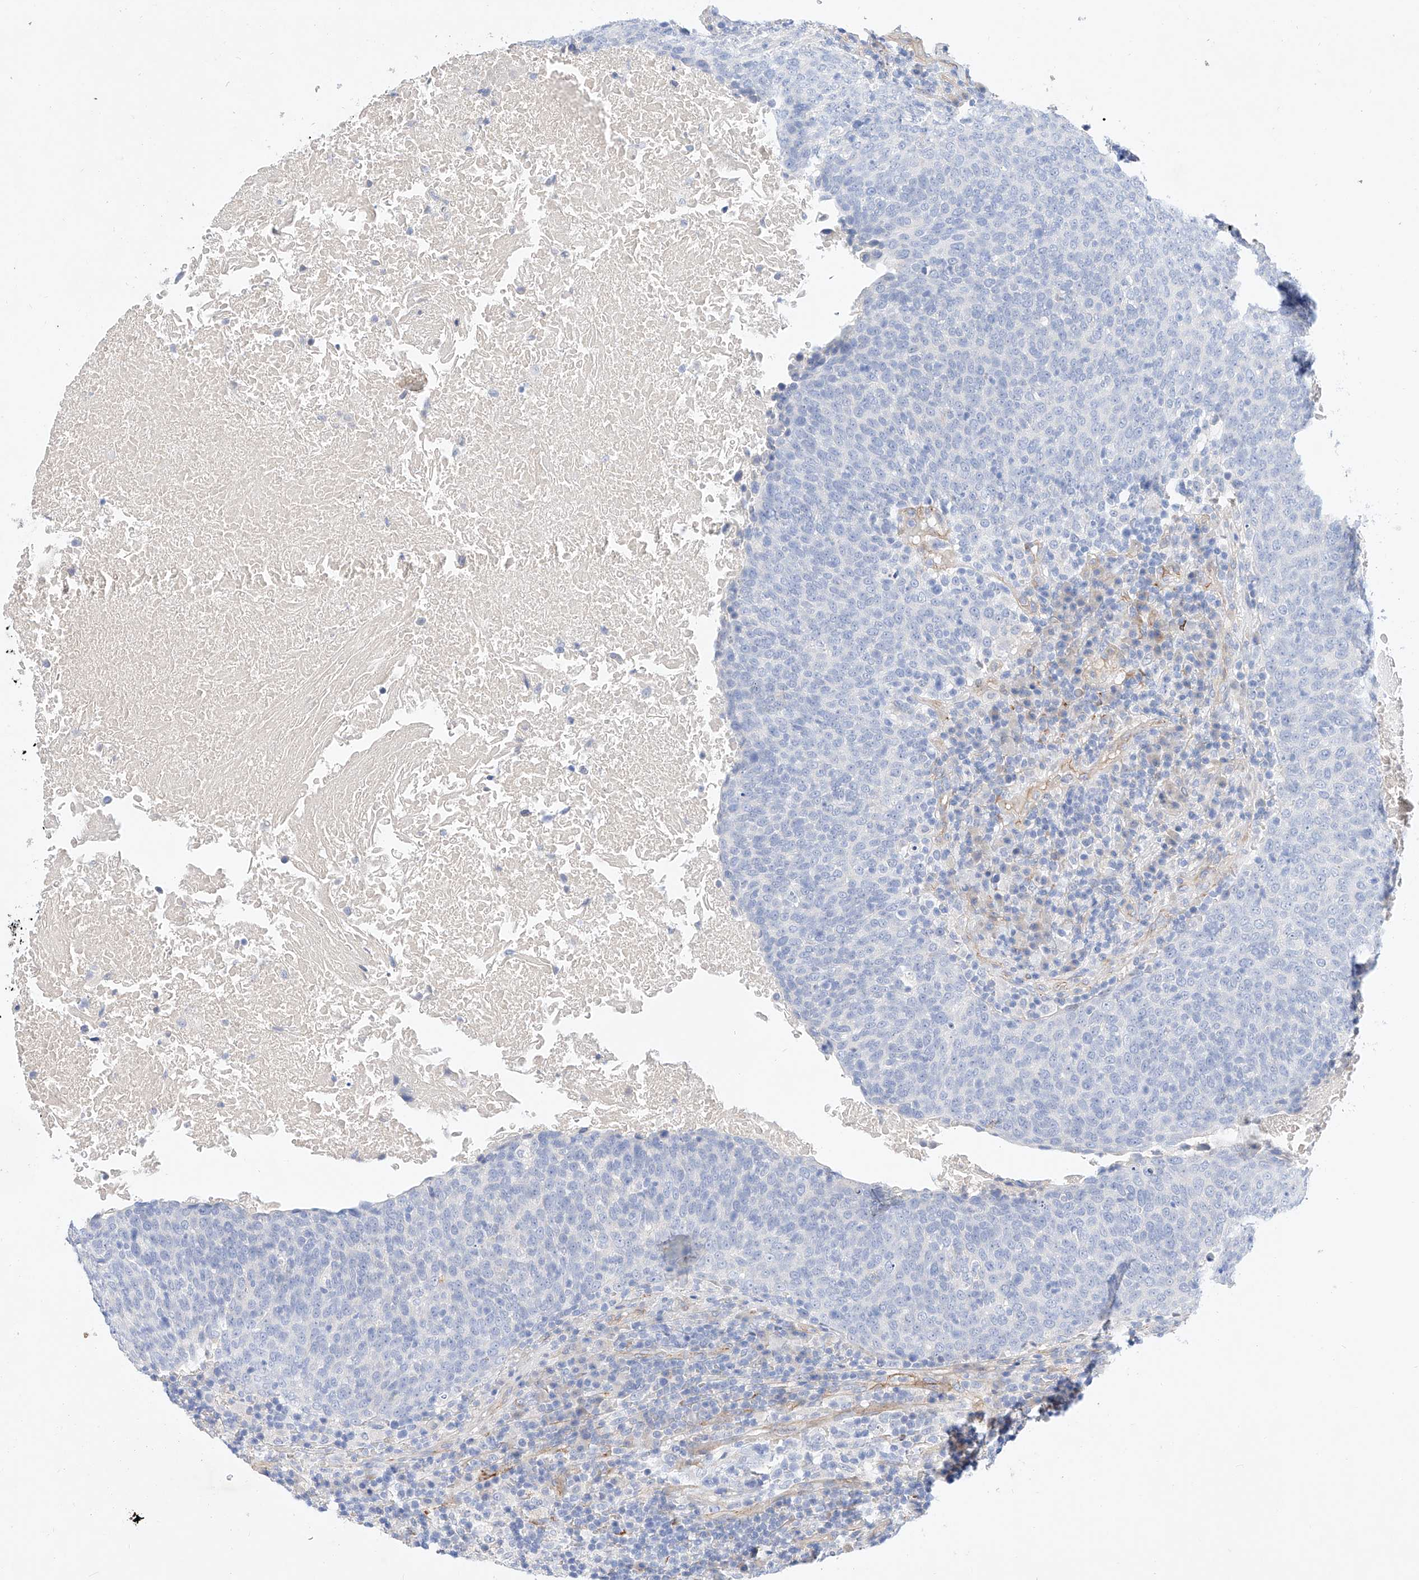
{"staining": {"intensity": "negative", "quantity": "none", "location": "none"}, "tissue": "head and neck cancer", "cell_type": "Tumor cells", "image_type": "cancer", "snomed": [{"axis": "morphology", "description": "Squamous cell carcinoma, NOS"}, {"axis": "morphology", "description": "Squamous cell carcinoma, metastatic, NOS"}, {"axis": "topography", "description": "Lymph node"}, {"axis": "topography", "description": "Head-Neck"}], "caption": "There is no significant expression in tumor cells of head and neck cancer (squamous cell carcinoma).", "gene": "SBSPON", "patient": {"sex": "male", "age": 62}}